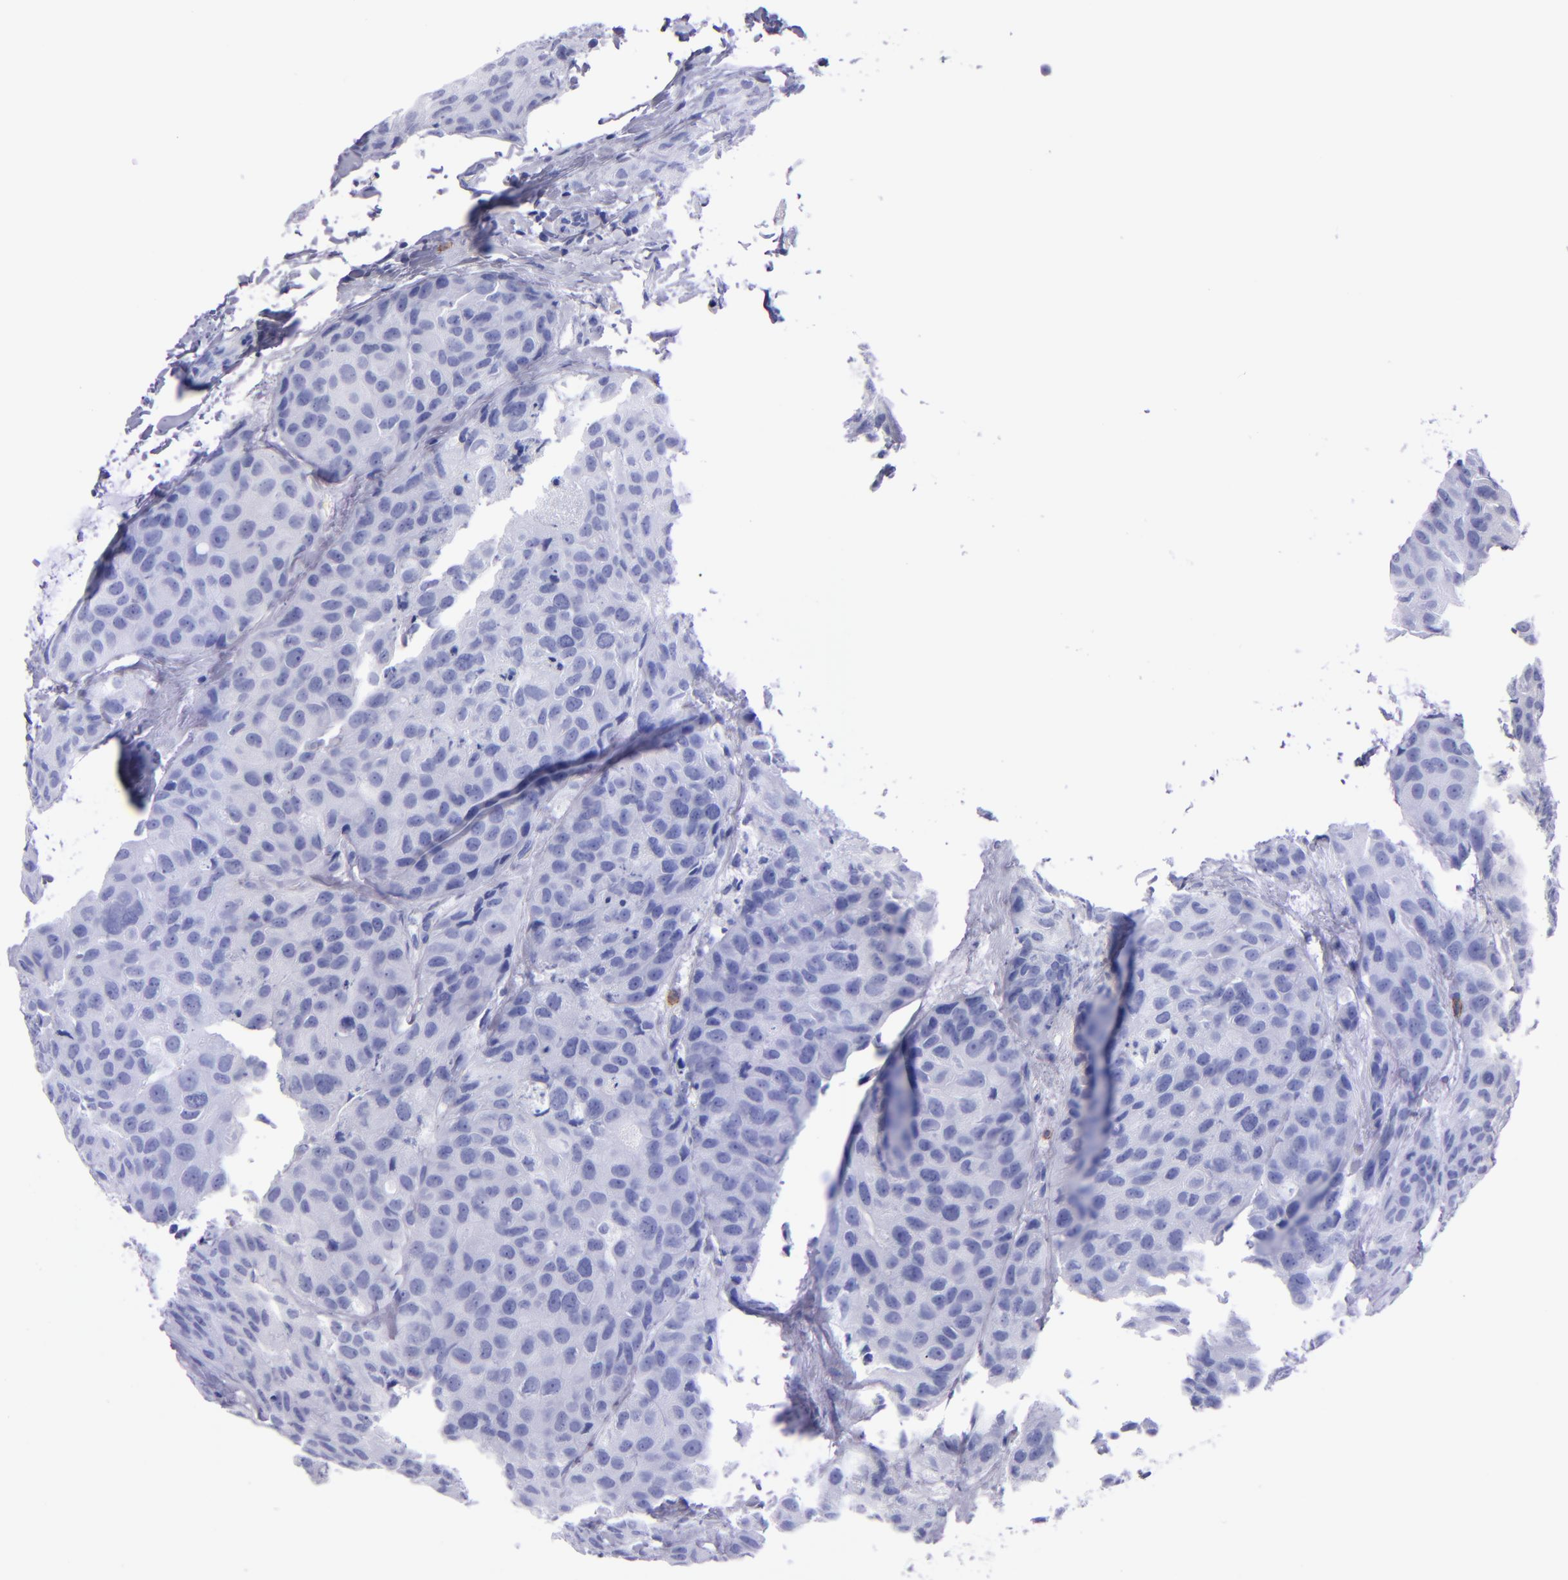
{"staining": {"intensity": "negative", "quantity": "none", "location": "none"}, "tissue": "breast cancer", "cell_type": "Tumor cells", "image_type": "cancer", "snomed": [{"axis": "morphology", "description": "Duct carcinoma"}, {"axis": "topography", "description": "Breast"}], "caption": "This micrograph is of invasive ductal carcinoma (breast) stained with immunohistochemistry to label a protein in brown with the nuclei are counter-stained blue. There is no staining in tumor cells.", "gene": "CD38", "patient": {"sex": "female", "age": 68}}